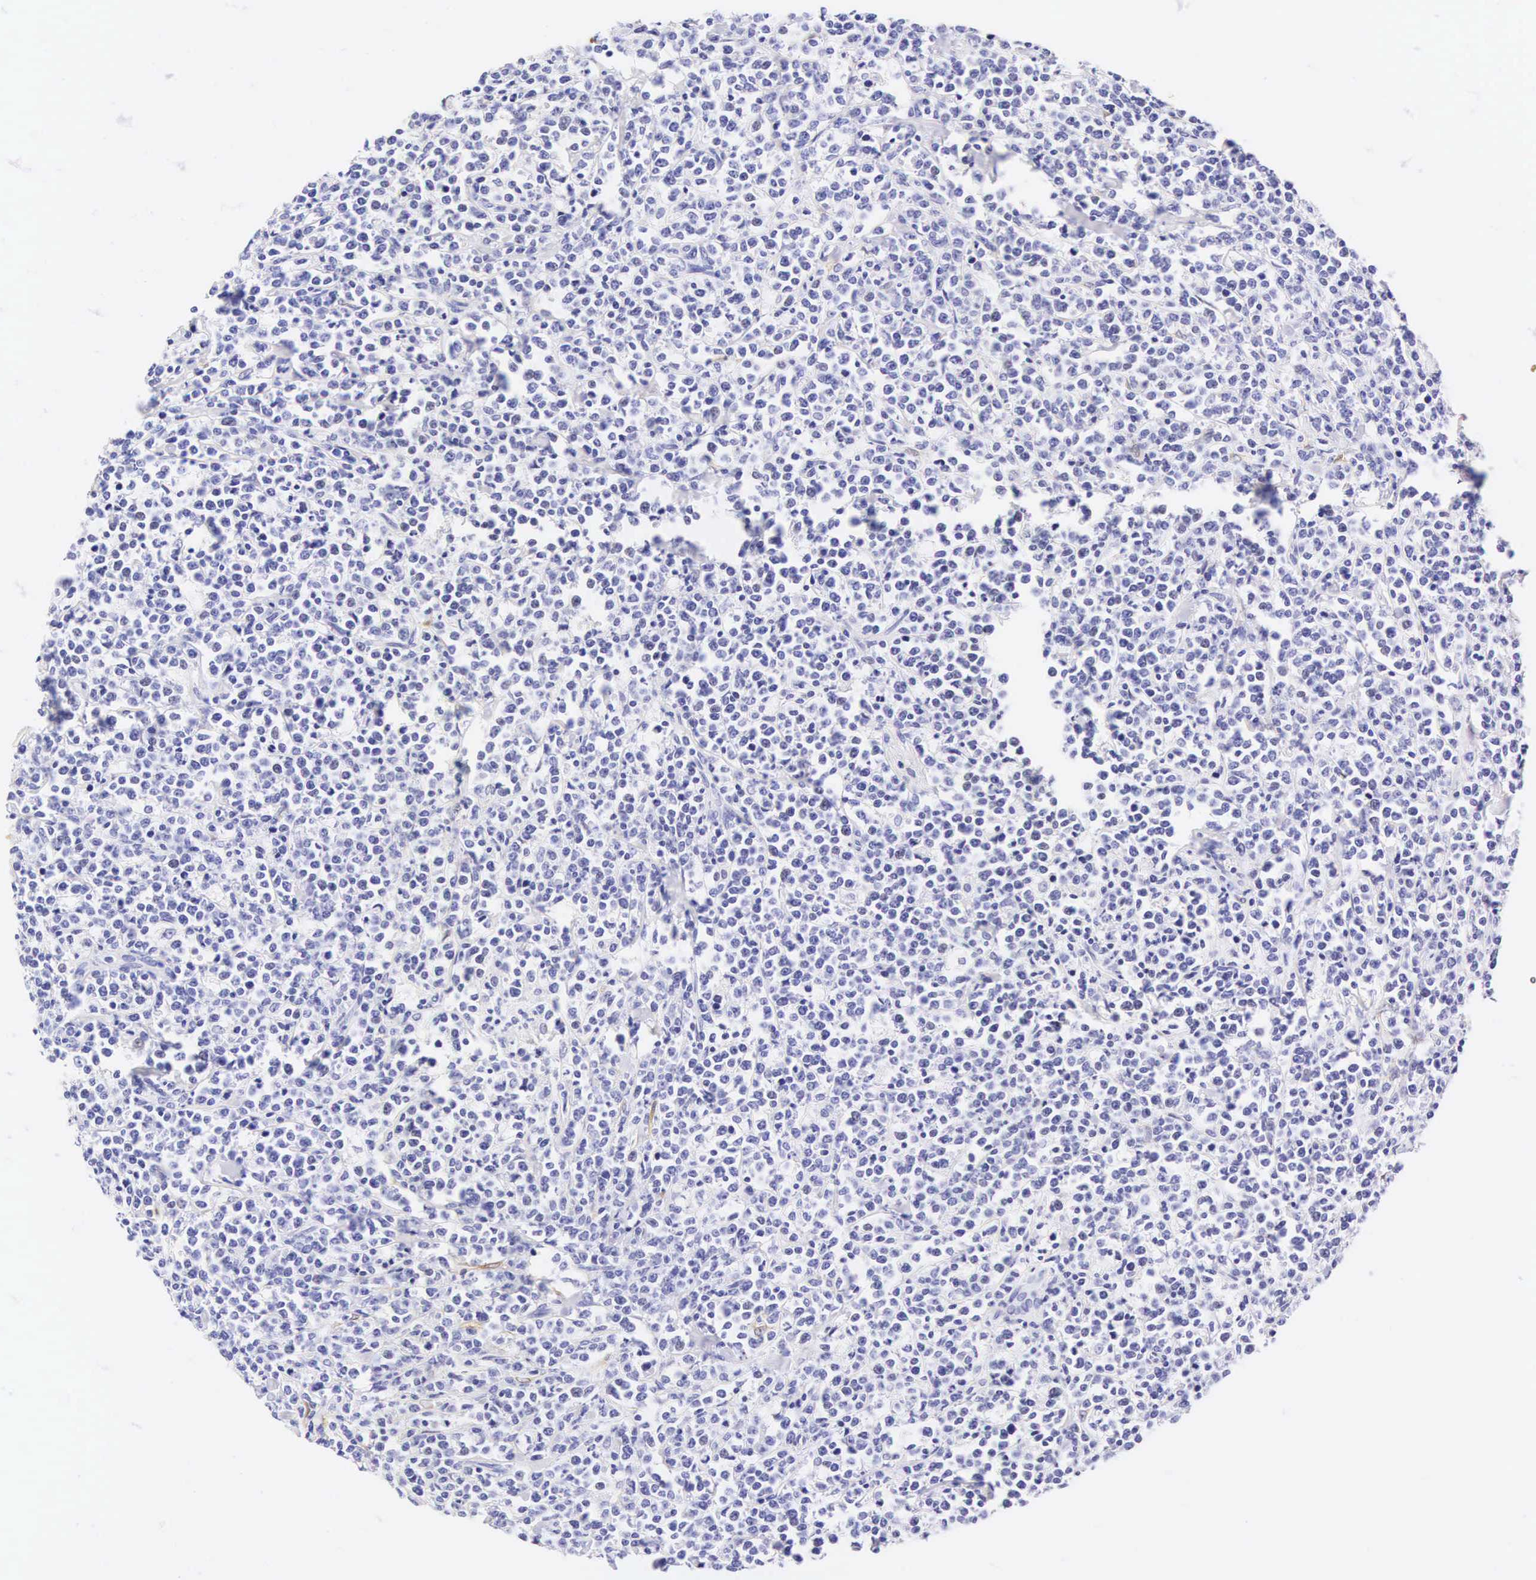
{"staining": {"intensity": "negative", "quantity": "none", "location": "none"}, "tissue": "lymphoma", "cell_type": "Tumor cells", "image_type": "cancer", "snomed": [{"axis": "morphology", "description": "Malignant lymphoma, non-Hodgkin's type, High grade"}, {"axis": "topography", "description": "Small intestine"}, {"axis": "topography", "description": "Colon"}], "caption": "Immunohistochemistry photomicrograph of human lymphoma stained for a protein (brown), which displays no positivity in tumor cells.", "gene": "CNN1", "patient": {"sex": "male", "age": 8}}